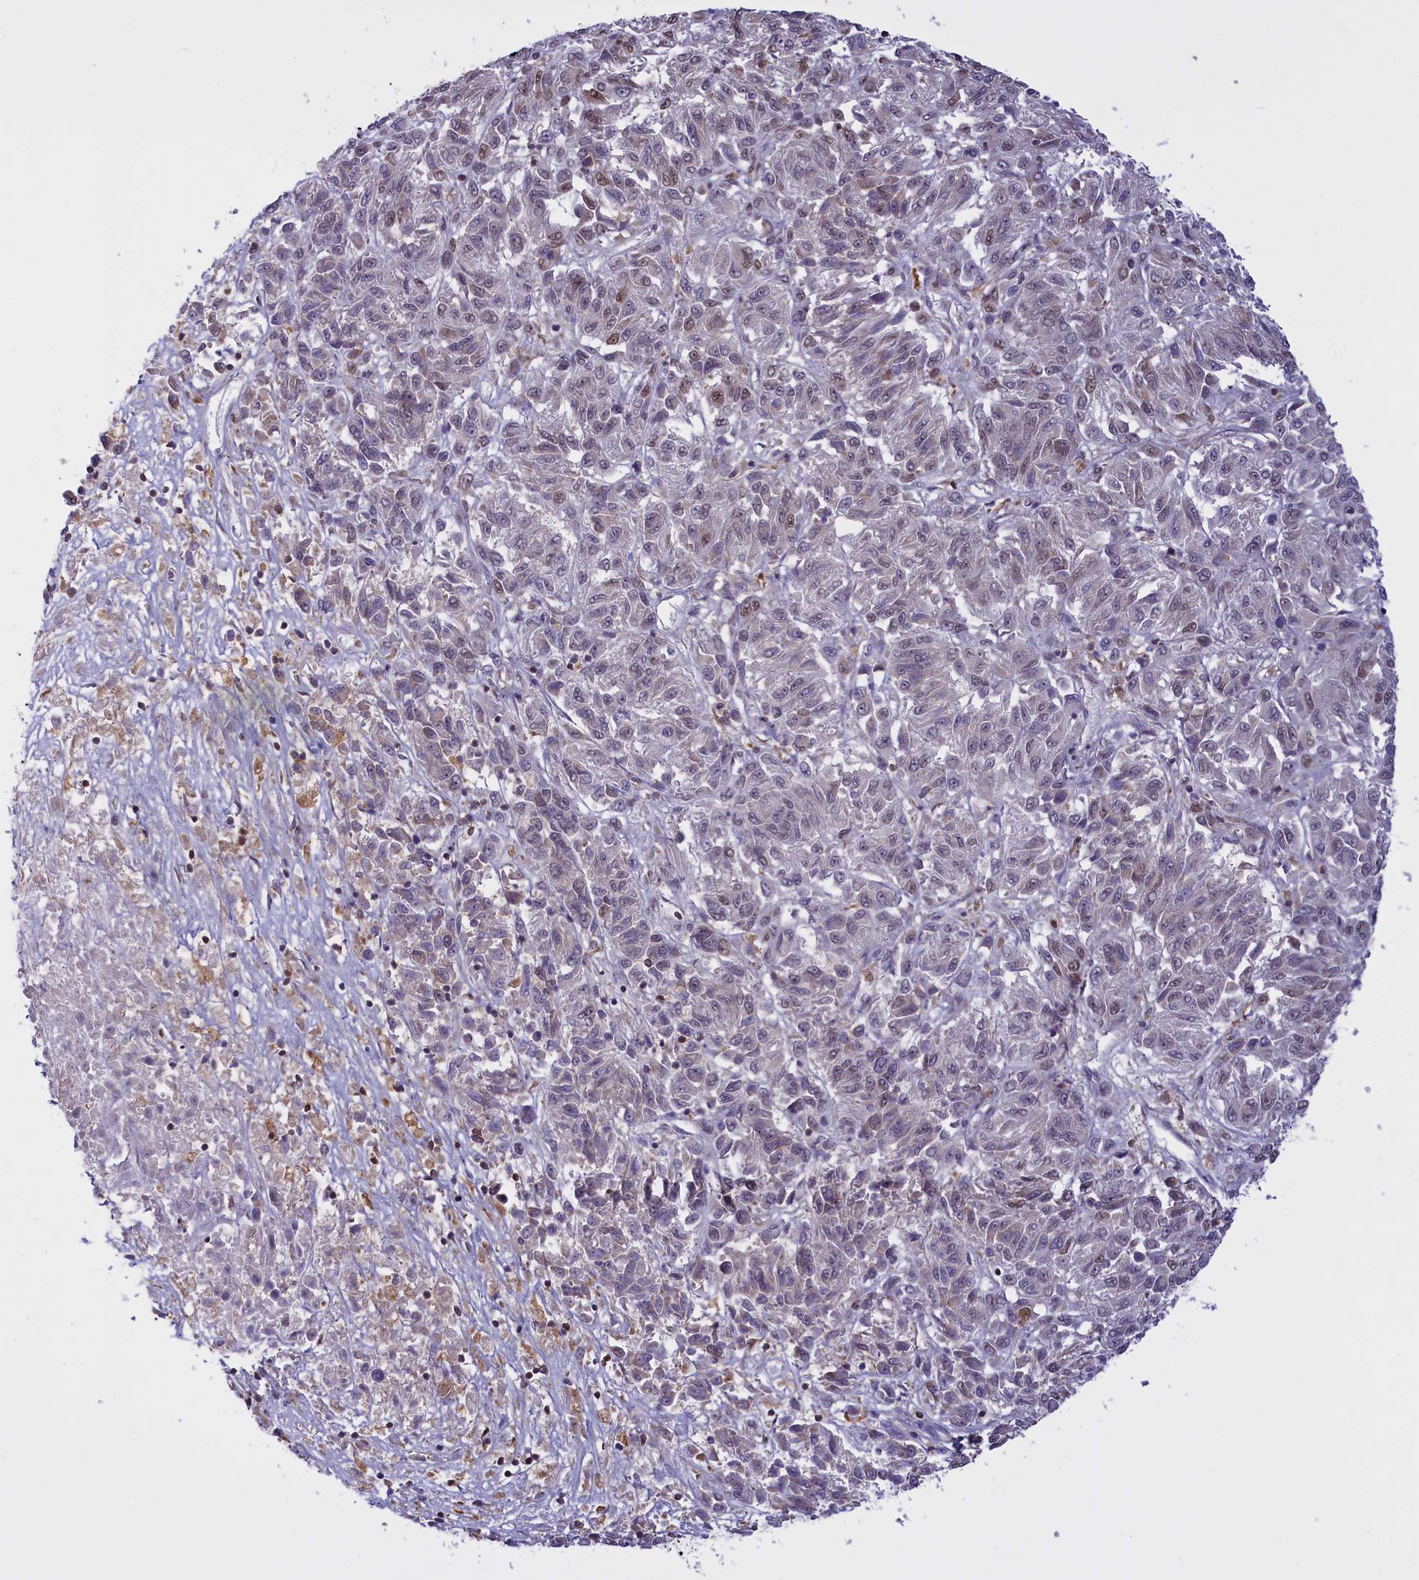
{"staining": {"intensity": "weak", "quantity": "<25%", "location": "nuclear"}, "tissue": "melanoma", "cell_type": "Tumor cells", "image_type": "cancer", "snomed": [{"axis": "morphology", "description": "Malignant melanoma, Metastatic site"}, {"axis": "topography", "description": "Lung"}], "caption": "DAB (3,3'-diaminobenzidine) immunohistochemical staining of human malignant melanoma (metastatic site) exhibits no significant expression in tumor cells.", "gene": "IZUMO2", "patient": {"sex": "male", "age": 64}}